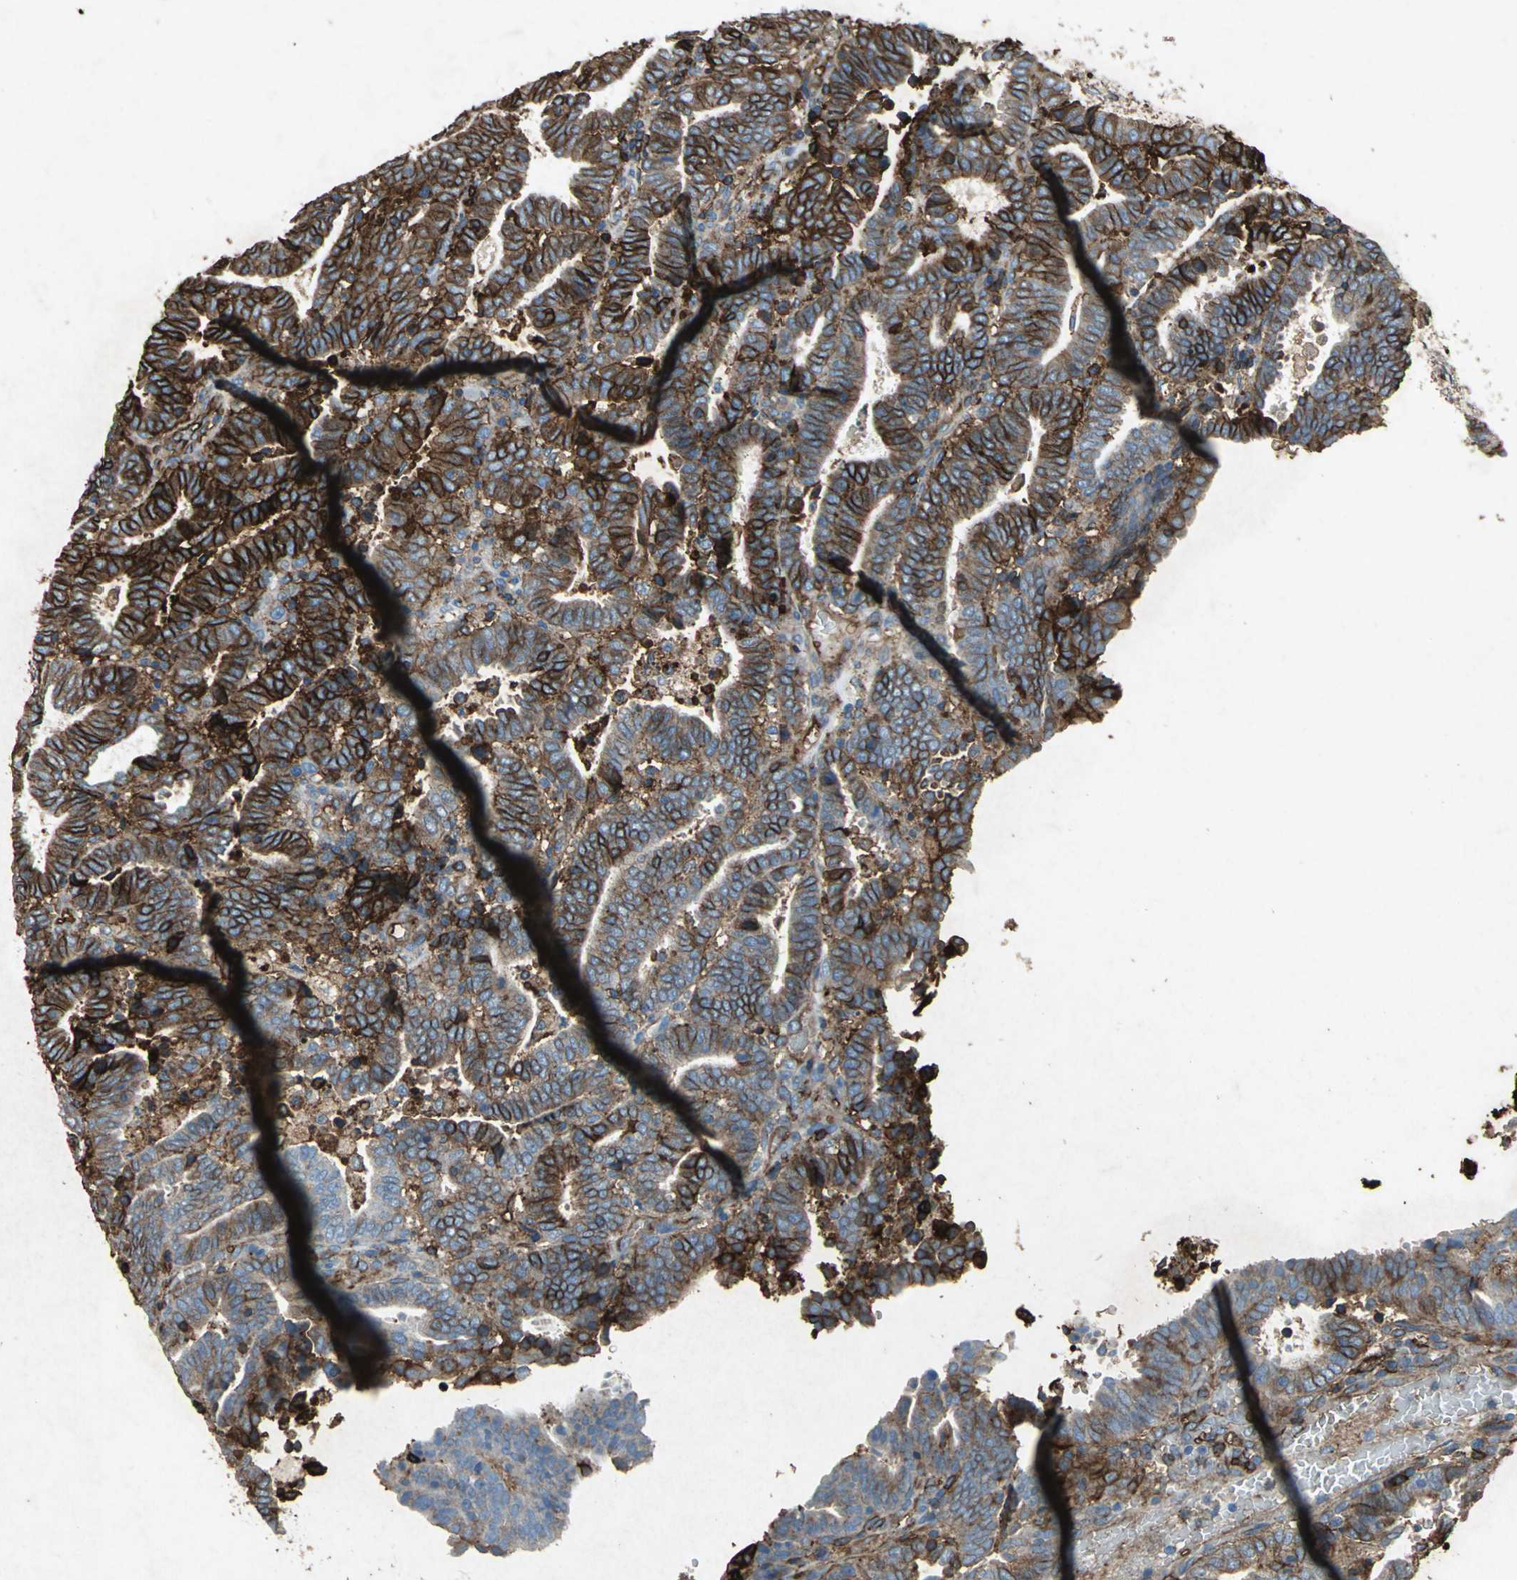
{"staining": {"intensity": "strong", "quantity": ">75%", "location": "cytoplasmic/membranous"}, "tissue": "endometrial cancer", "cell_type": "Tumor cells", "image_type": "cancer", "snomed": [{"axis": "morphology", "description": "Adenocarcinoma, NOS"}, {"axis": "topography", "description": "Uterus"}], "caption": "This image demonstrates immunohistochemistry staining of human endometrial cancer (adenocarcinoma), with high strong cytoplasmic/membranous expression in about >75% of tumor cells.", "gene": "CCR6", "patient": {"sex": "female", "age": 83}}